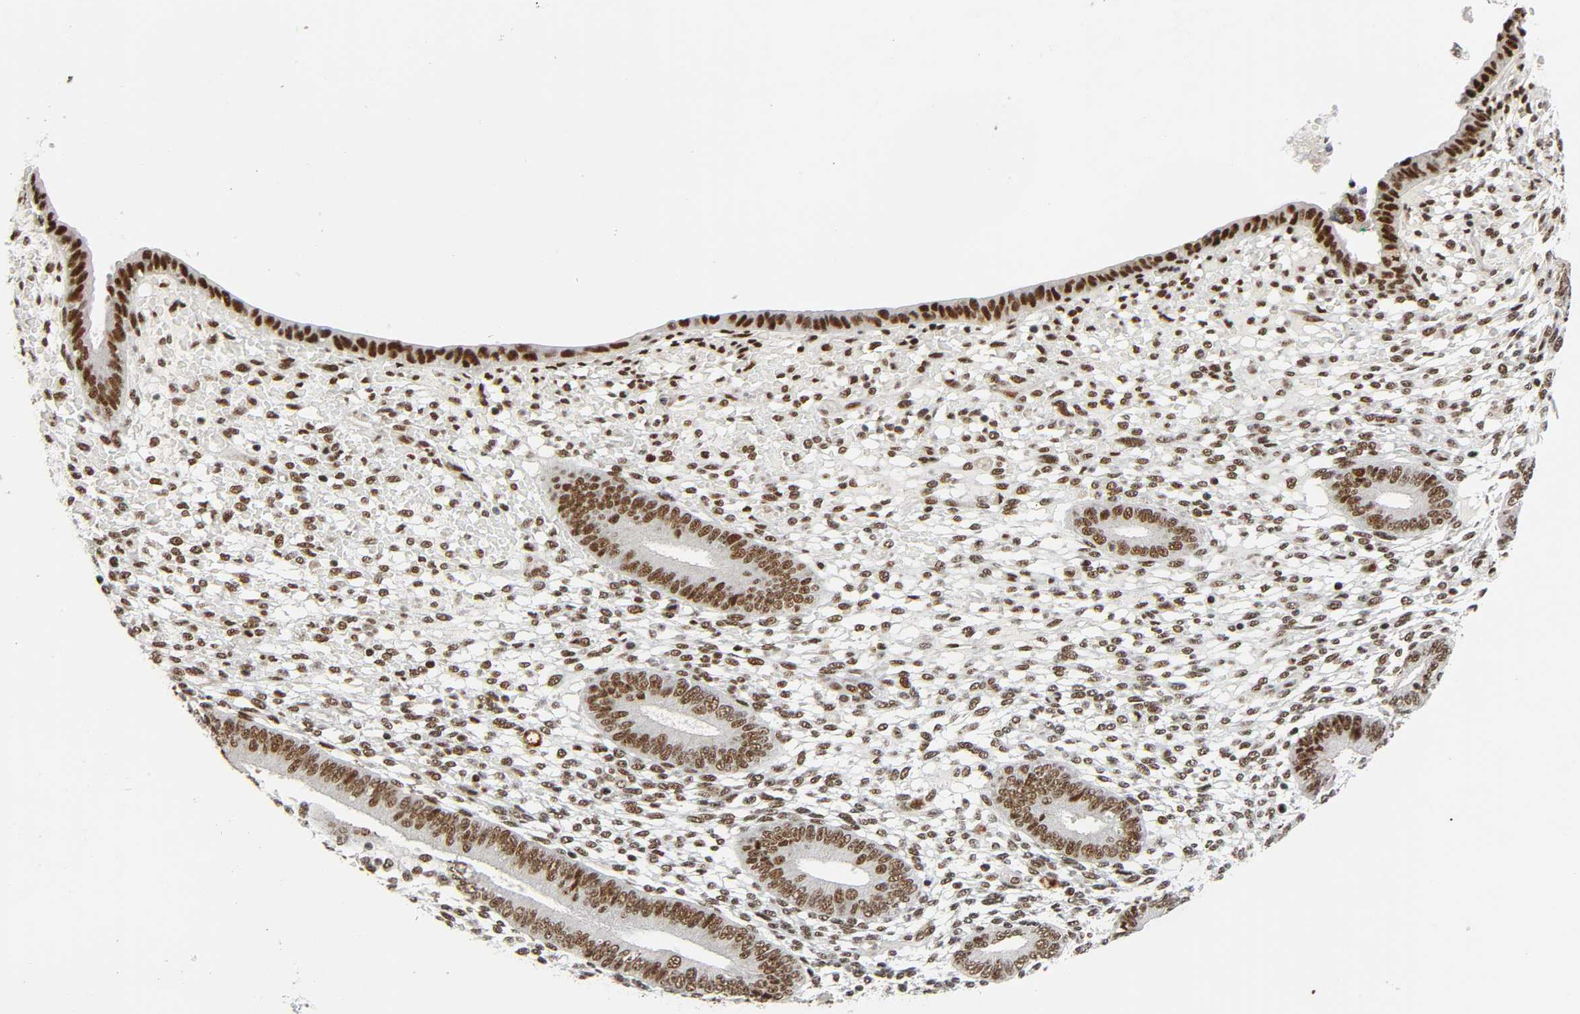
{"staining": {"intensity": "strong", "quantity": ">75%", "location": "nuclear"}, "tissue": "endometrium", "cell_type": "Cells in endometrial stroma", "image_type": "normal", "snomed": [{"axis": "morphology", "description": "Normal tissue, NOS"}, {"axis": "topography", "description": "Endometrium"}], "caption": "This micrograph displays IHC staining of unremarkable human endometrium, with high strong nuclear staining in about >75% of cells in endometrial stroma.", "gene": "CDK9", "patient": {"sex": "female", "age": 42}}